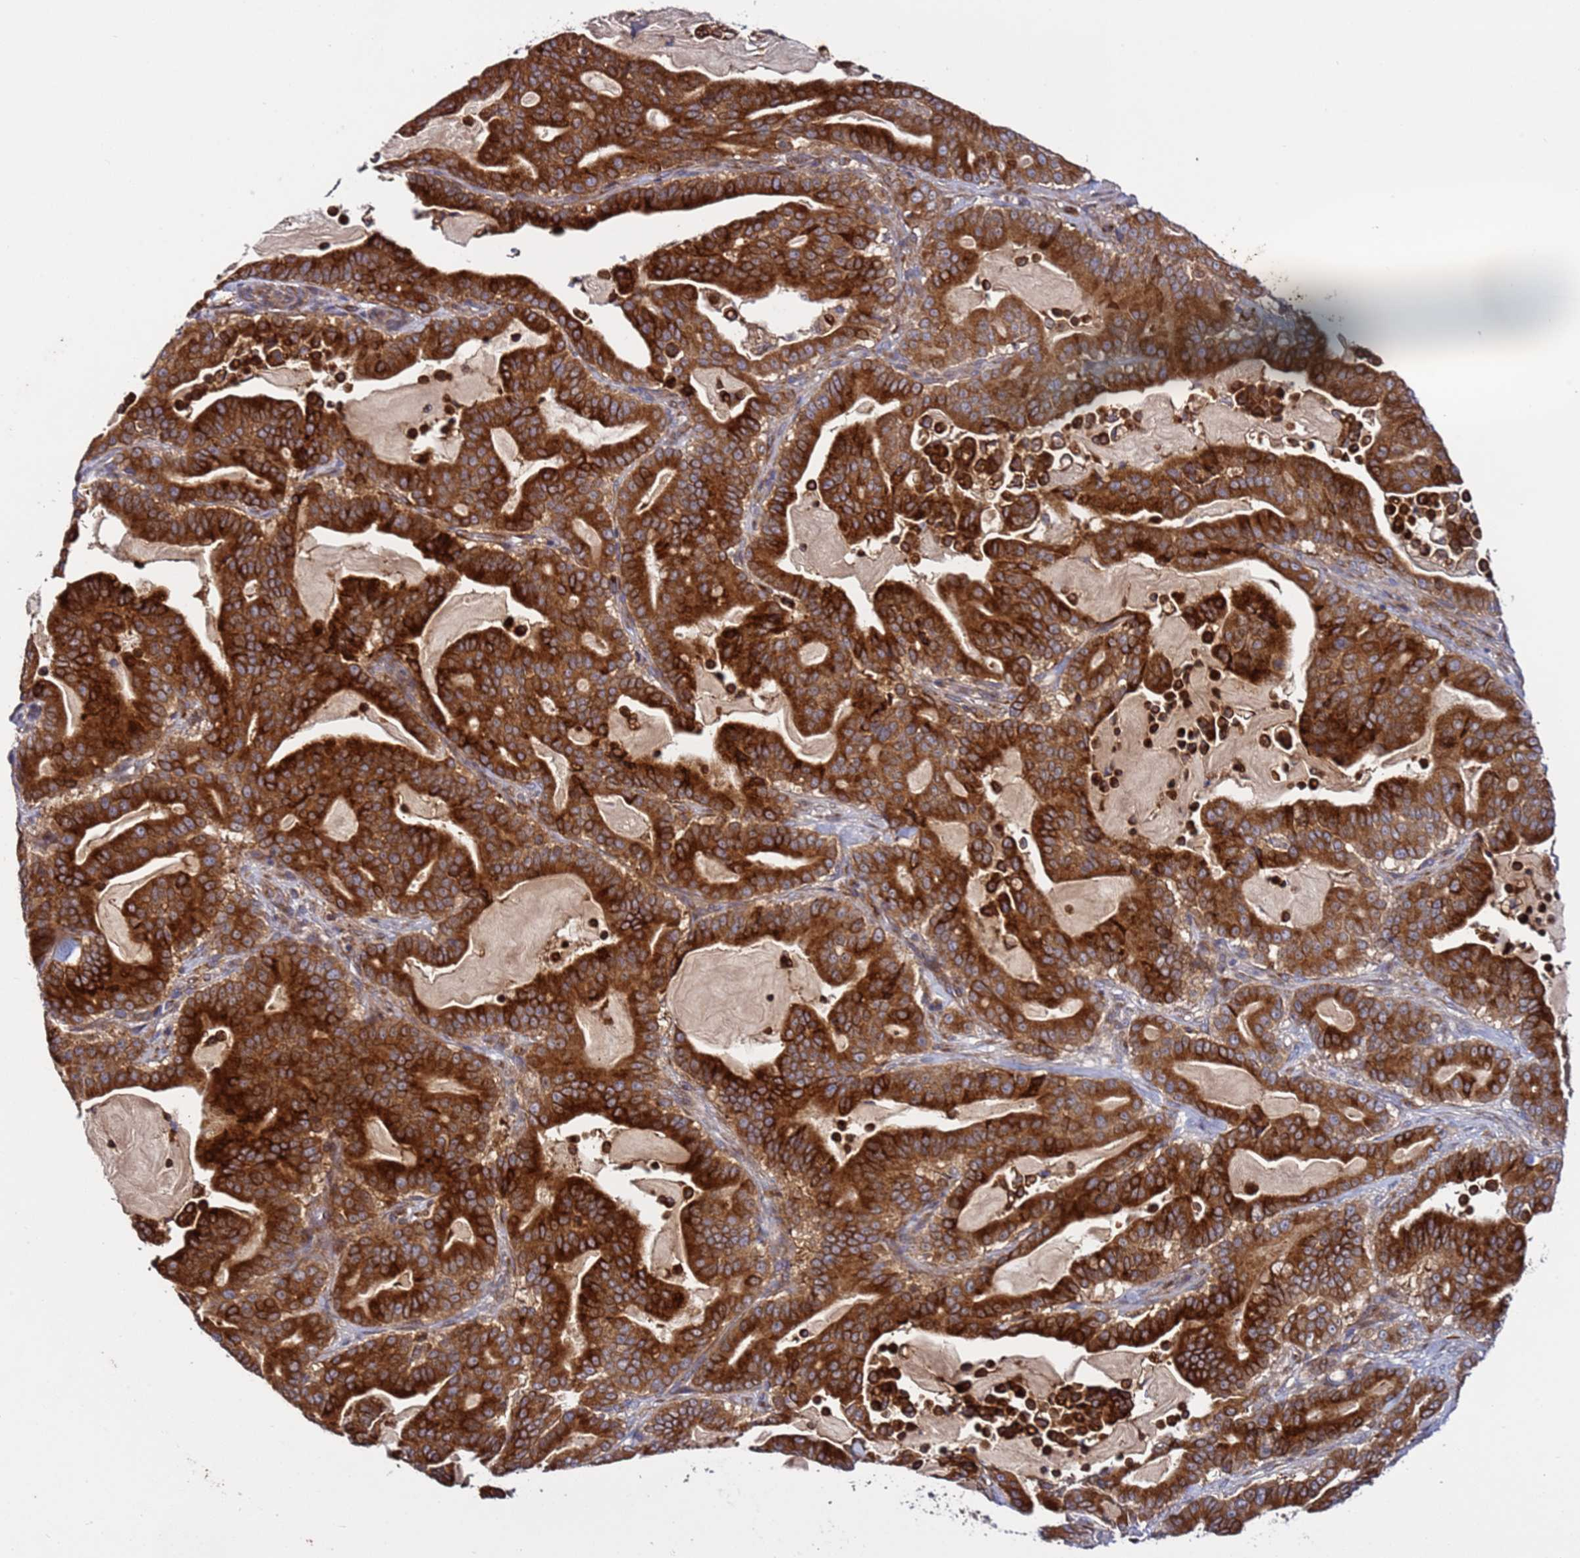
{"staining": {"intensity": "strong", "quantity": ">75%", "location": "cytoplasmic/membranous"}, "tissue": "pancreatic cancer", "cell_type": "Tumor cells", "image_type": "cancer", "snomed": [{"axis": "morphology", "description": "Adenocarcinoma, NOS"}, {"axis": "topography", "description": "Pancreas"}], "caption": "The immunohistochemical stain highlights strong cytoplasmic/membranous staining in tumor cells of pancreatic cancer tissue.", "gene": "TMEM176B", "patient": {"sex": "male", "age": 63}}